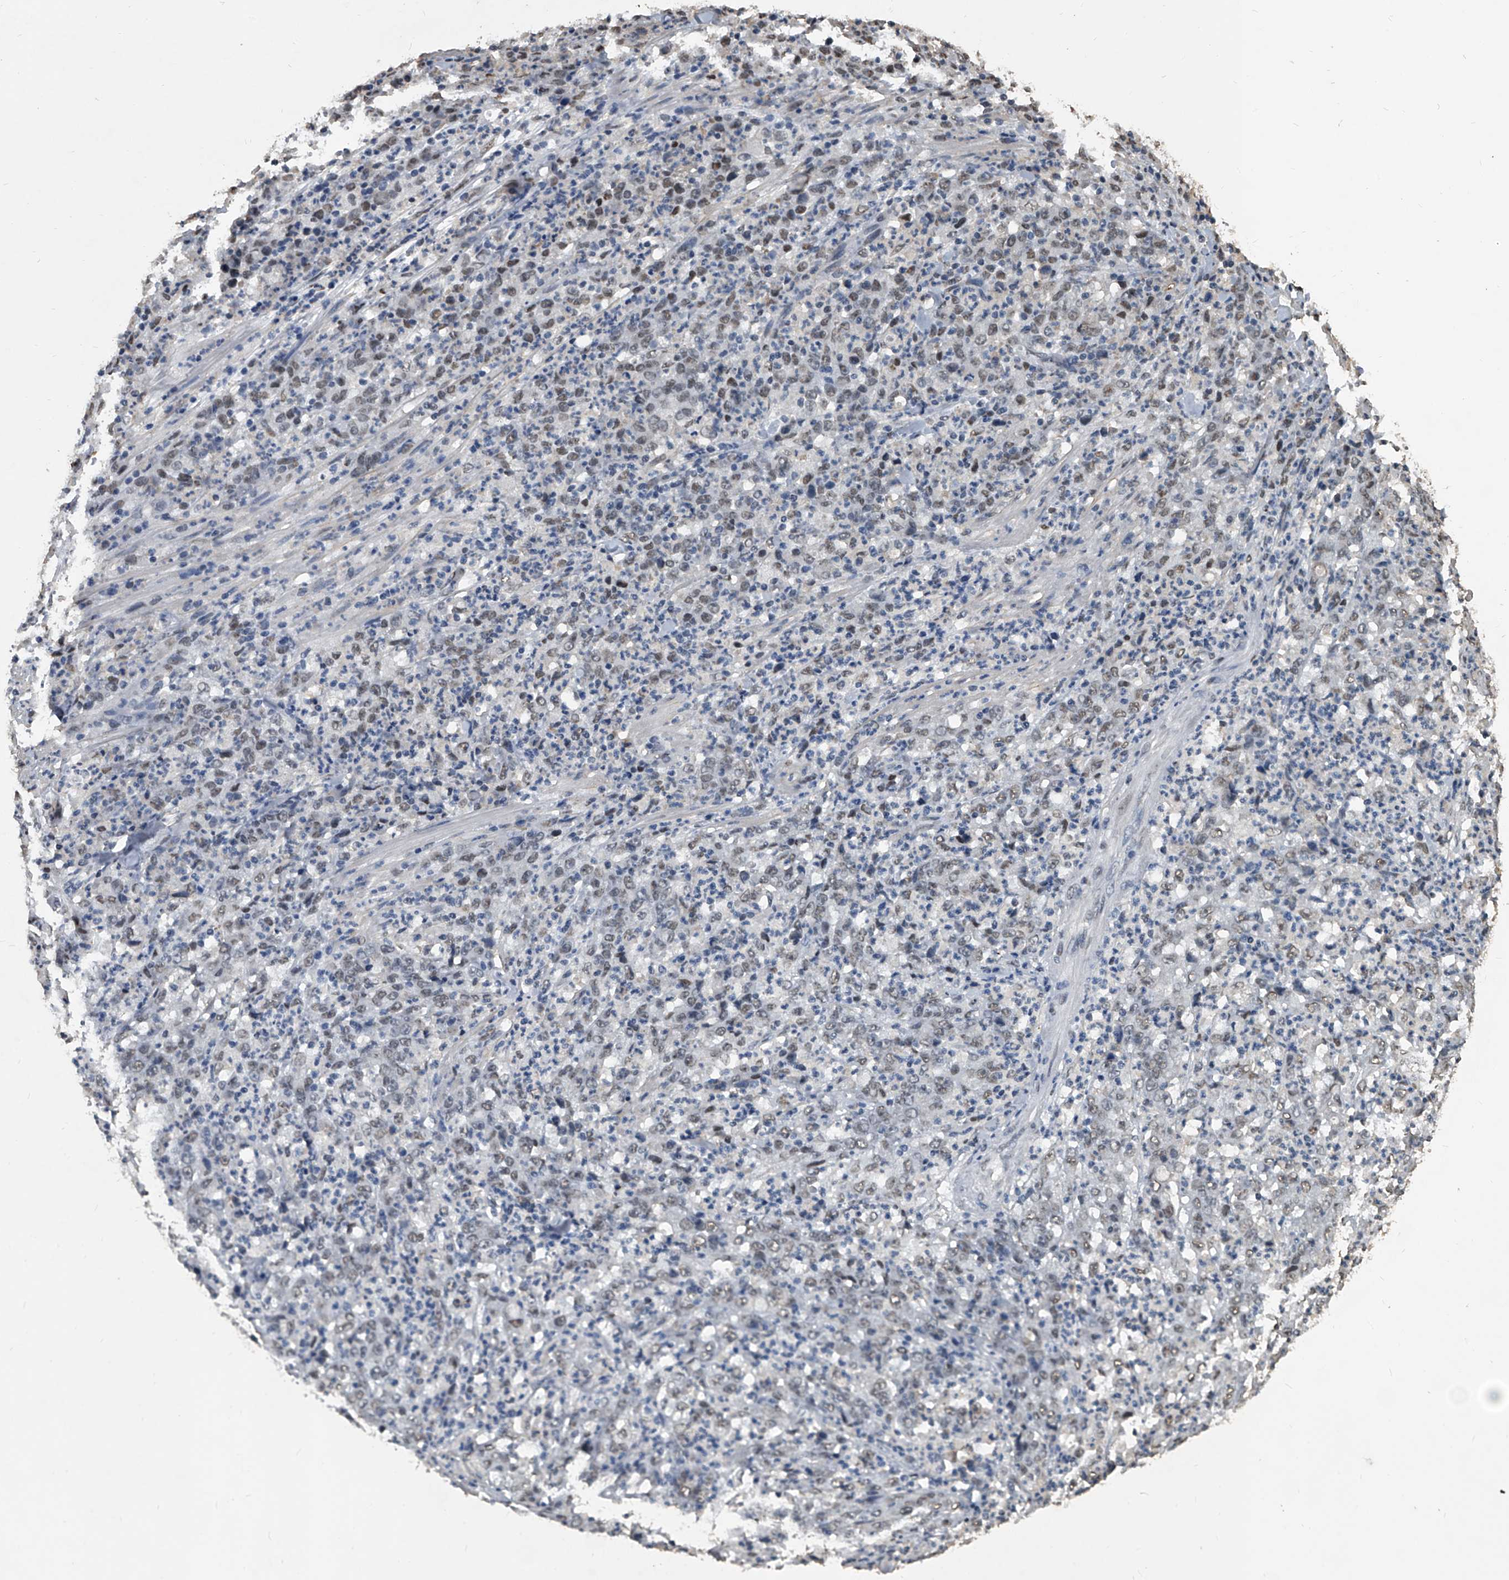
{"staining": {"intensity": "weak", "quantity": "<25%", "location": "nuclear"}, "tissue": "stomach cancer", "cell_type": "Tumor cells", "image_type": "cancer", "snomed": [{"axis": "morphology", "description": "Adenocarcinoma, NOS"}, {"axis": "topography", "description": "Stomach, lower"}], "caption": "Immunohistochemistry micrograph of human stomach adenocarcinoma stained for a protein (brown), which displays no expression in tumor cells.", "gene": "MATR3", "patient": {"sex": "female", "age": 71}}